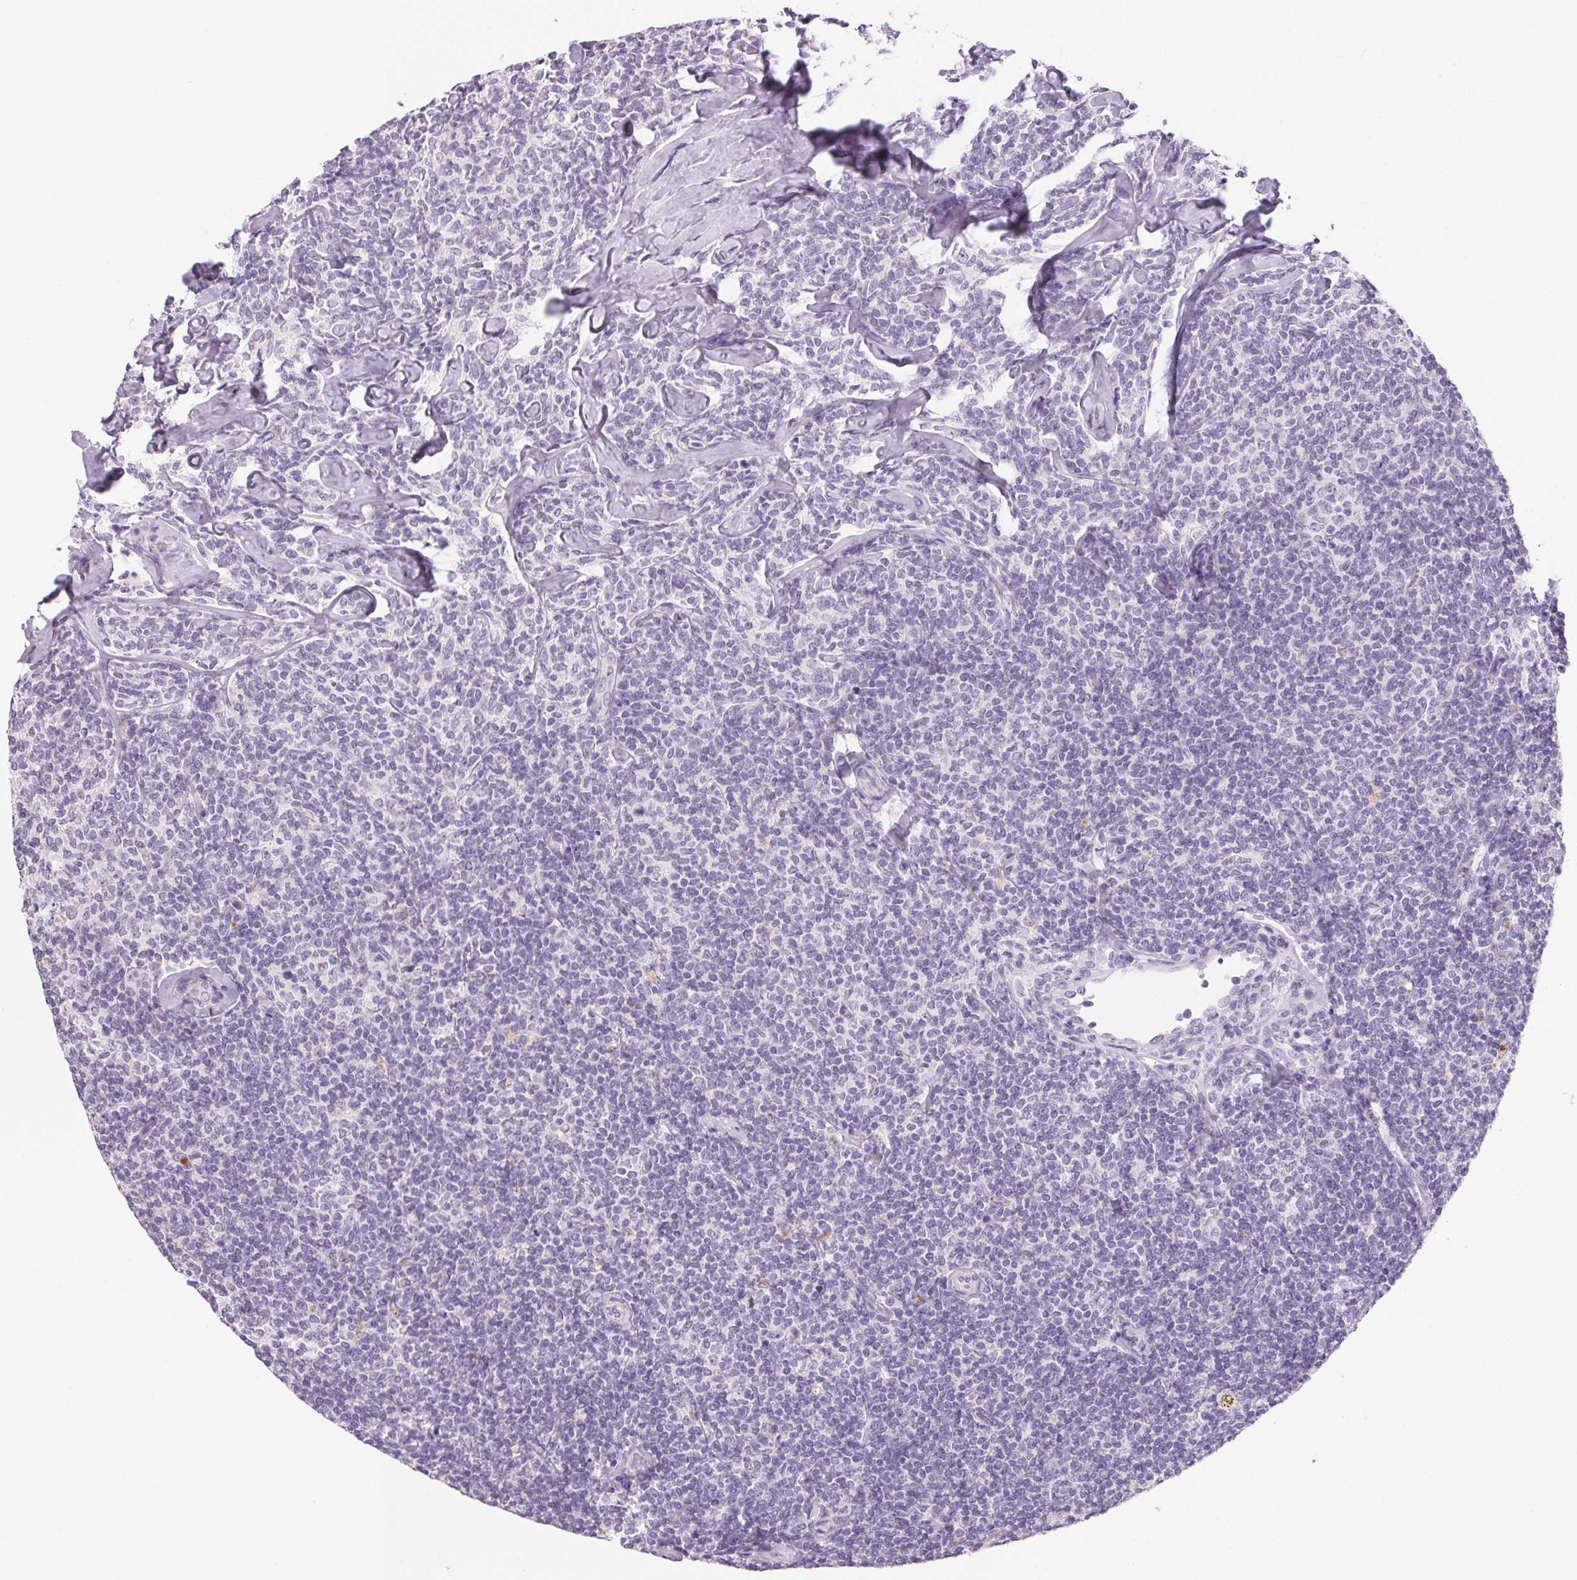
{"staining": {"intensity": "negative", "quantity": "none", "location": "none"}, "tissue": "lymphoma", "cell_type": "Tumor cells", "image_type": "cancer", "snomed": [{"axis": "morphology", "description": "Malignant lymphoma, non-Hodgkin's type, Low grade"}, {"axis": "topography", "description": "Lymph node"}], "caption": "Low-grade malignant lymphoma, non-Hodgkin's type was stained to show a protein in brown. There is no significant staining in tumor cells. (DAB (3,3'-diaminobenzidine) IHC visualized using brightfield microscopy, high magnification).", "gene": "BPIFB2", "patient": {"sex": "female", "age": 56}}